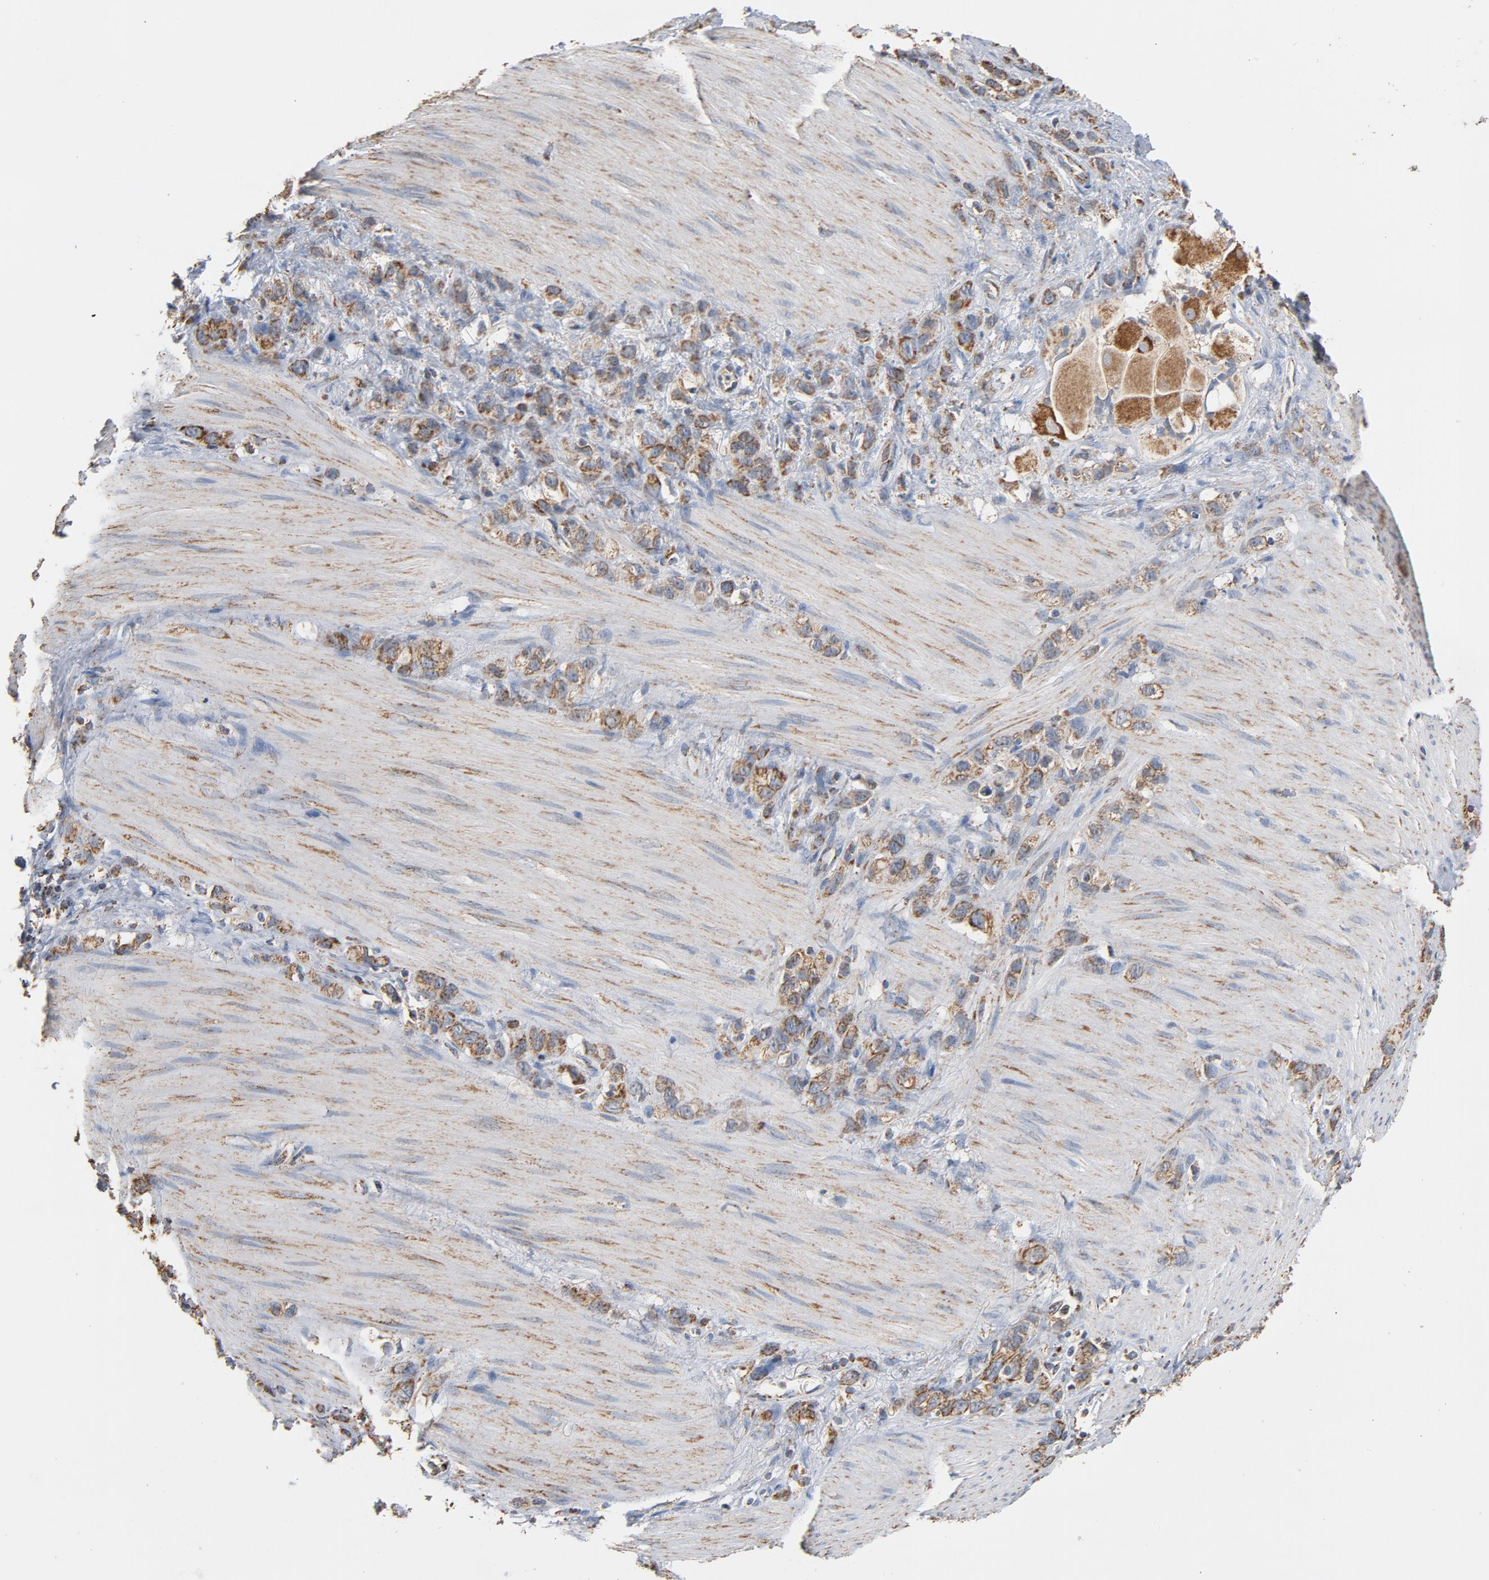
{"staining": {"intensity": "moderate", "quantity": ">75%", "location": "cytoplasmic/membranous"}, "tissue": "stomach cancer", "cell_type": "Tumor cells", "image_type": "cancer", "snomed": [{"axis": "morphology", "description": "Normal tissue, NOS"}, {"axis": "morphology", "description": "Adenocarcinoma, NOS"}, {"axis": "morphology", "description": "Adenocarcinoma, High grade"}, {"axis": "topography", "description": "Stomach, upper"}, {"axis": "topography", "description": "Stomach"}], "caption": "Approximately >75% of tumor cells in human adenocarcinoma (stomach) show moderate cytoplasmic/membranous protein staining as visualized by brown immunohistochemical staining.", "gene": "NDUFS4", "patient": {"sex": "female", "age": 65}}